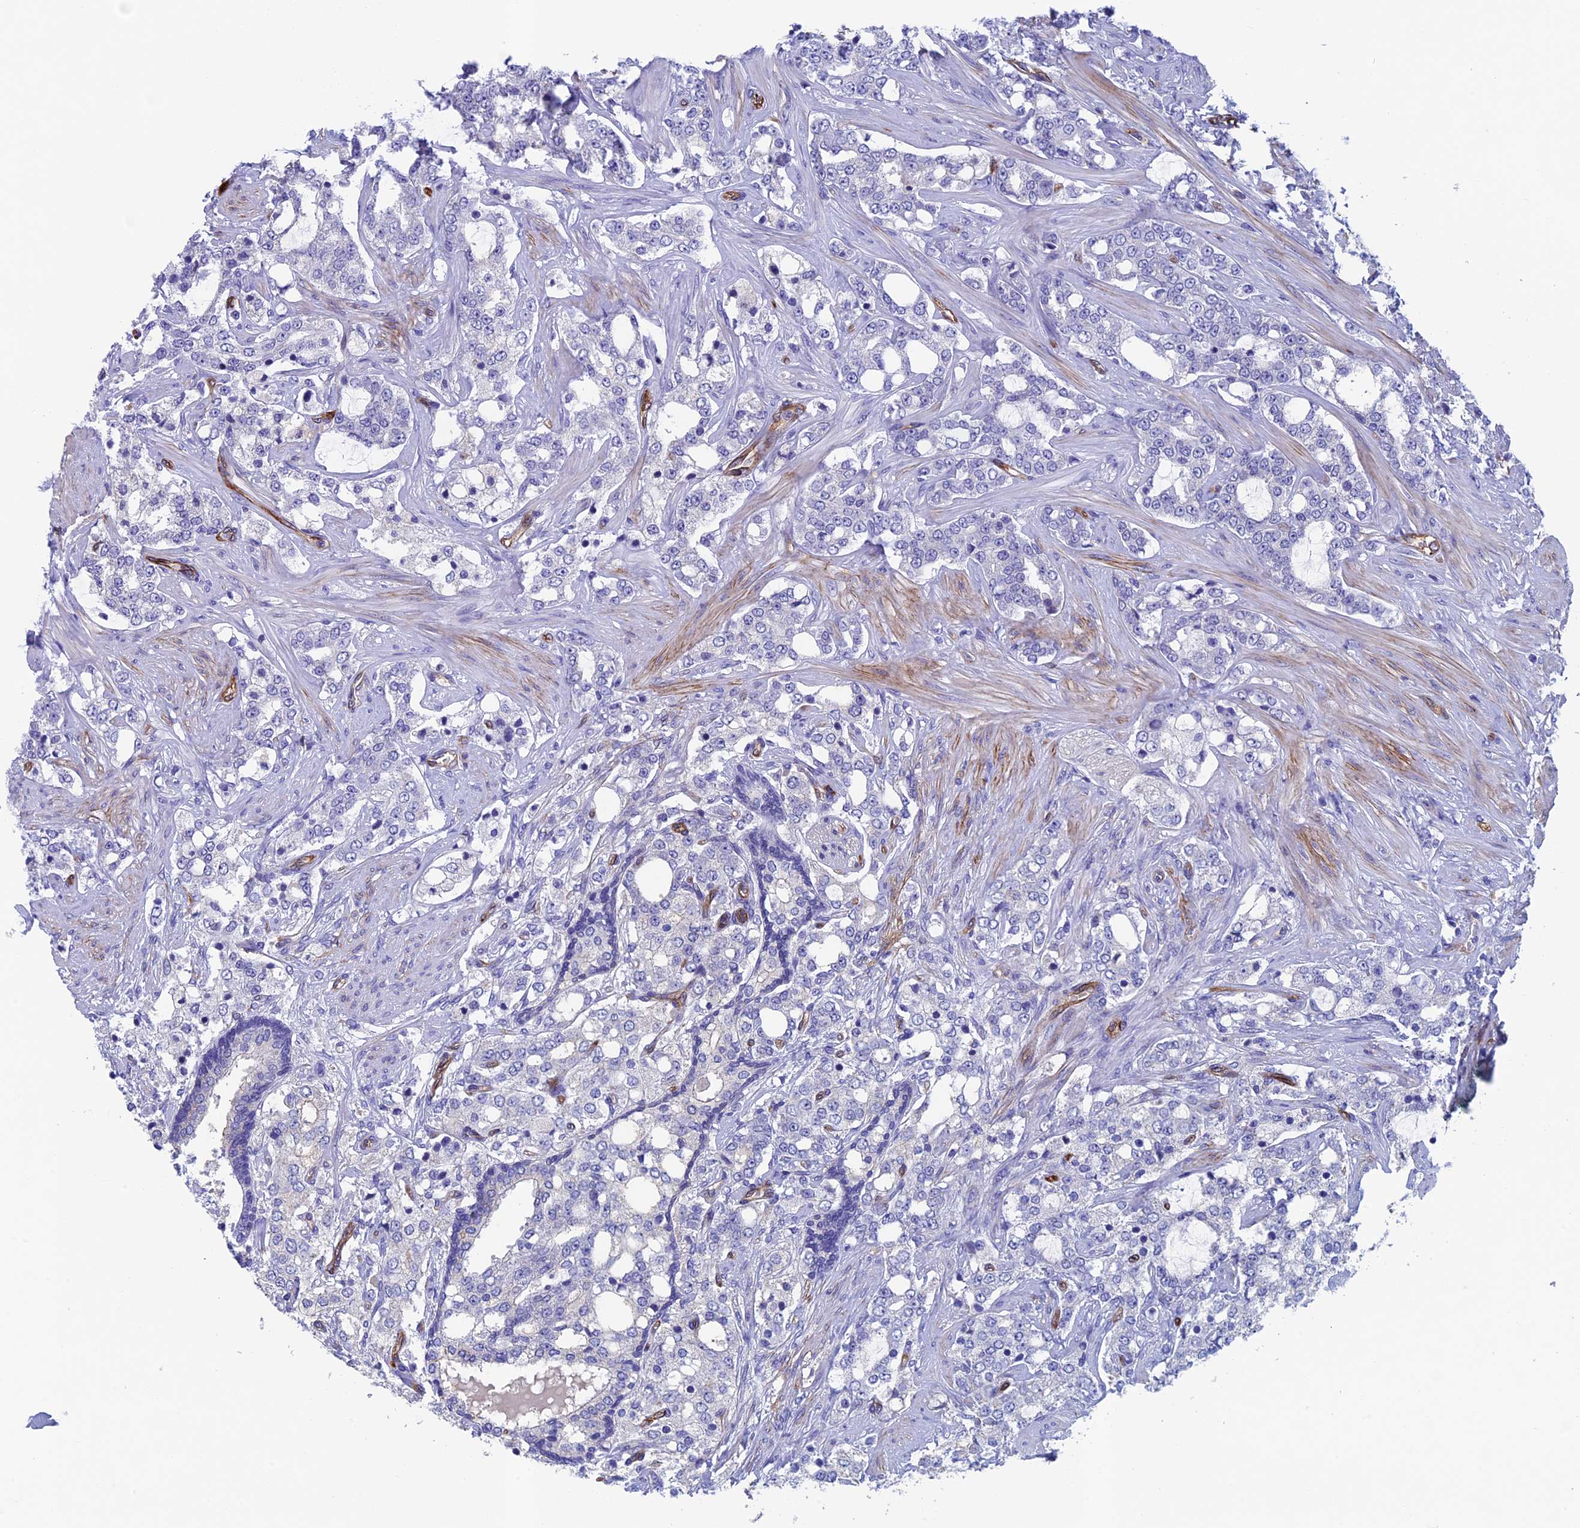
{"staining": {"intensity": "negative", "quantity": "none", "location": "none"}, "tissue": "prostate cancer", "cell_type": "Tumor cells", "image_type": "cancer", "snomed": [{"axis": "morphology", "description": "Adenocarcinoma, High grade"}, {"axis": "topography", "description": "Prostate"}], "caption": "IHC image of human adenocarcinoma (high-grade) (prostate) stained for a protein (brown), which reveals no expression in tumor cells. Nuclei are stained in blue.", "gene": "INSYN1", "patient": {"sex": "male", "age": 64}}